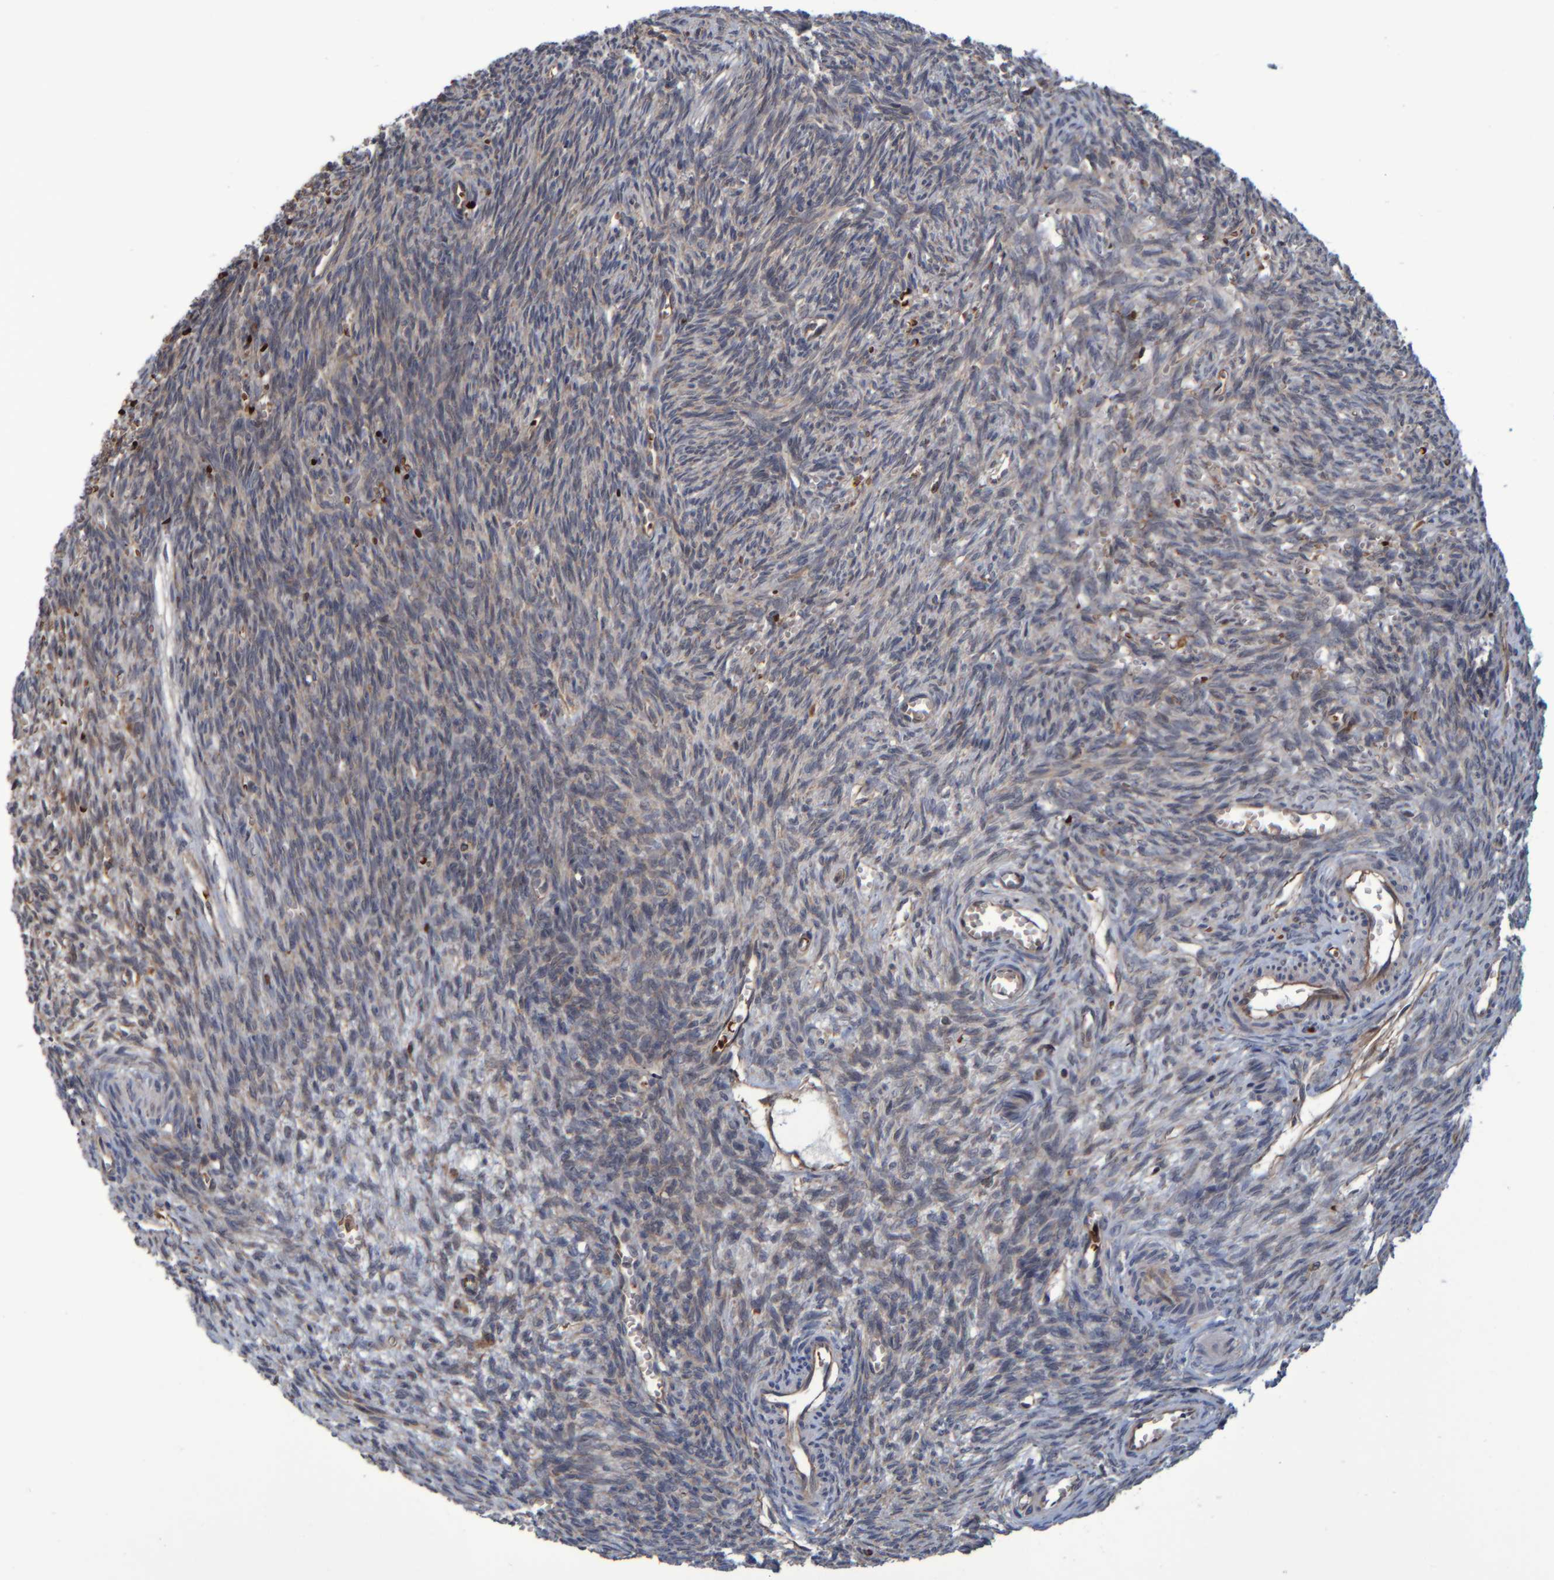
{"staining": {"intensity": "weak", "quantity": "25%-75%", "location": "cytoplasmic/membranous"}, "tissue": "ovary", "cell_type": "Ovarian stroma cells", "image_type": "normal", "snomed": [{"axis": "morphology", "description": "Normal tissue, NOS"}, {"axis": "topography", "description": "Ovary"}], "caption": "Brown immunohistochemical staining in normal human ovary exhibits weak cytoplasmic/membranous positivity in about 25%-75% of ovarian stroma cells. Using DAB (brown) and hematoxylin (blue) stains, captured at high magnification using brightfield microscopy.", "gene": "SPAG5", "patient": {"sex": "female", "age": 27}}